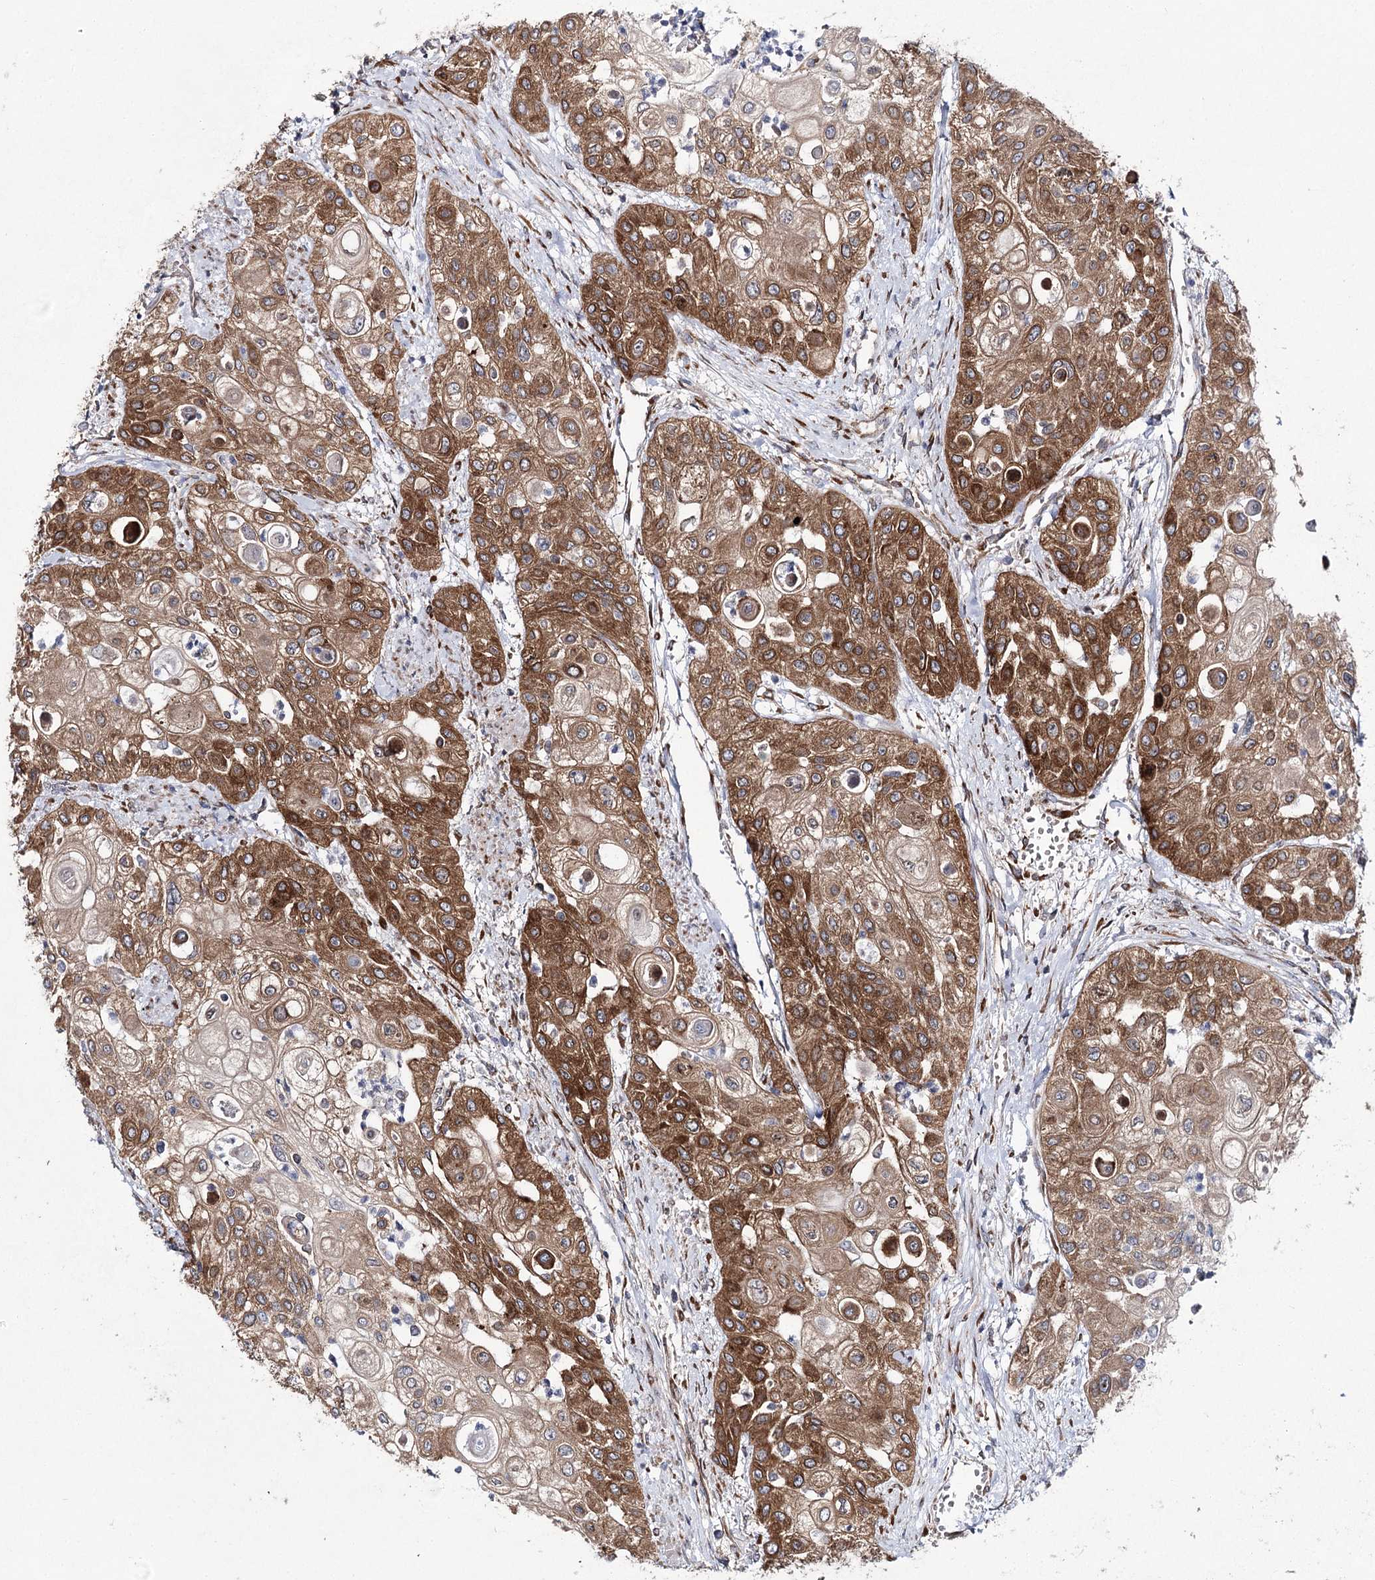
{"staining": {"intensity": "moderate", "quantity": ">75%", "location": "cytoplasmic/membranous"}, "tissue": "urothelial cancer", "cell_type": "Tumor cells", "image_type": "cancer", "snomed": [{"axis": "morphology", "description": "Urothelial carcinoma, High grade"}, {"axis": "topography", "description": "Urinary bladder"}], "caption": "This histopathology image exhibits IHC staining of human urothelial cancer, with medium moderate cytoplasmic/membranous expression in about >75% of tumor cells.", "gene": "VWA2", "patient": {"sex": "female", "age": 79}}